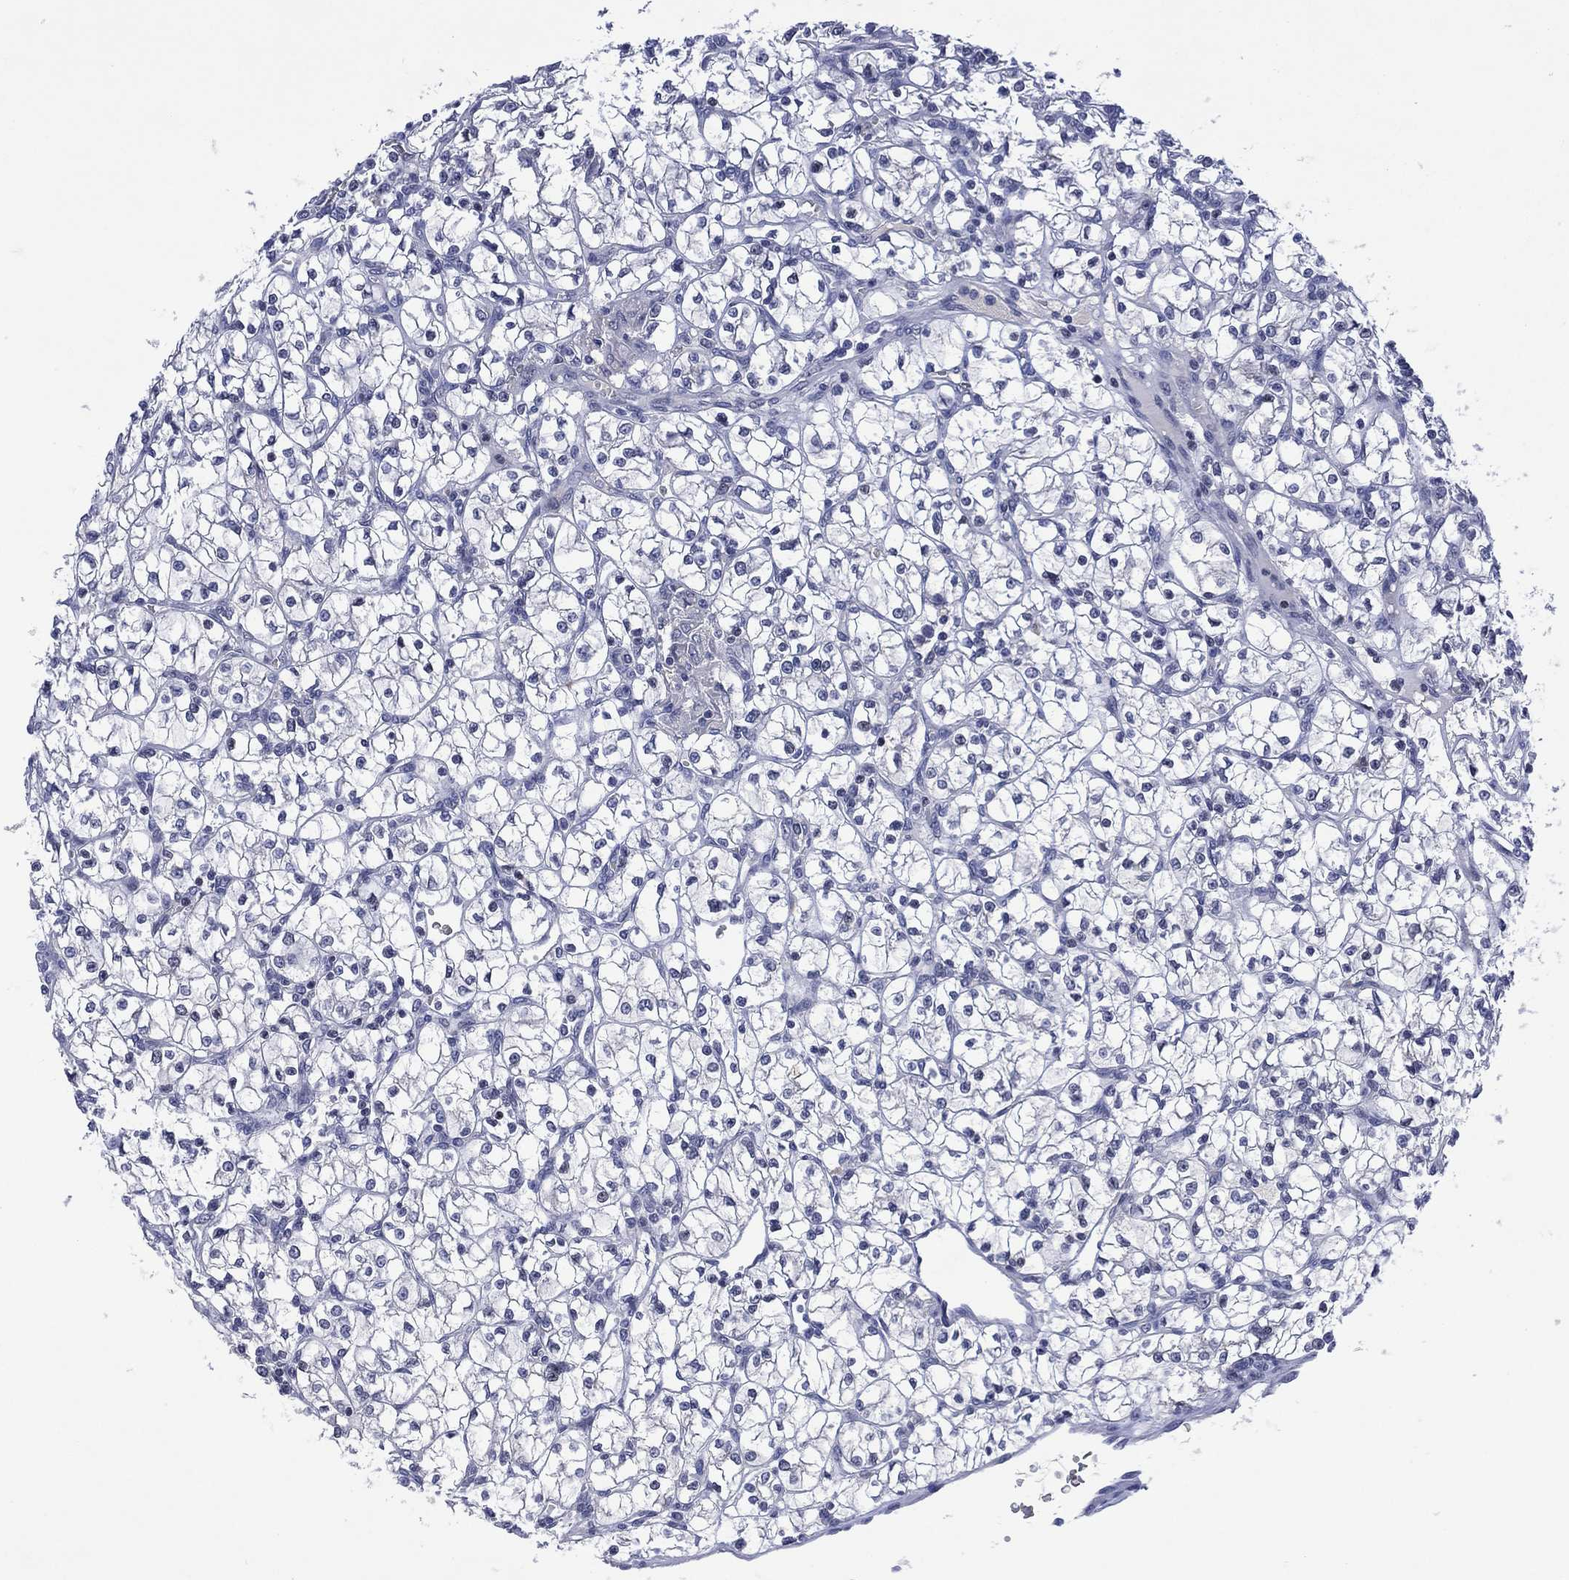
{"staining": {"intensity": "negative", "quantity": "none", "location": "none"}, "tissue": "renal cancer", "cell_type": "Tumor cells", "image_type": "cancer", "snomed": [{"axis": "morphology", "description": "Adenocarcinoma, NOS"}, {"axis": "topography", "description": "Kidney"}], "caption": "DAB immunohistochemical staining of renal adenocarcinoma displays no significant expression in tumor cells.", "gene": "USP26", "patient": {"sex": "female", "age": 64}}